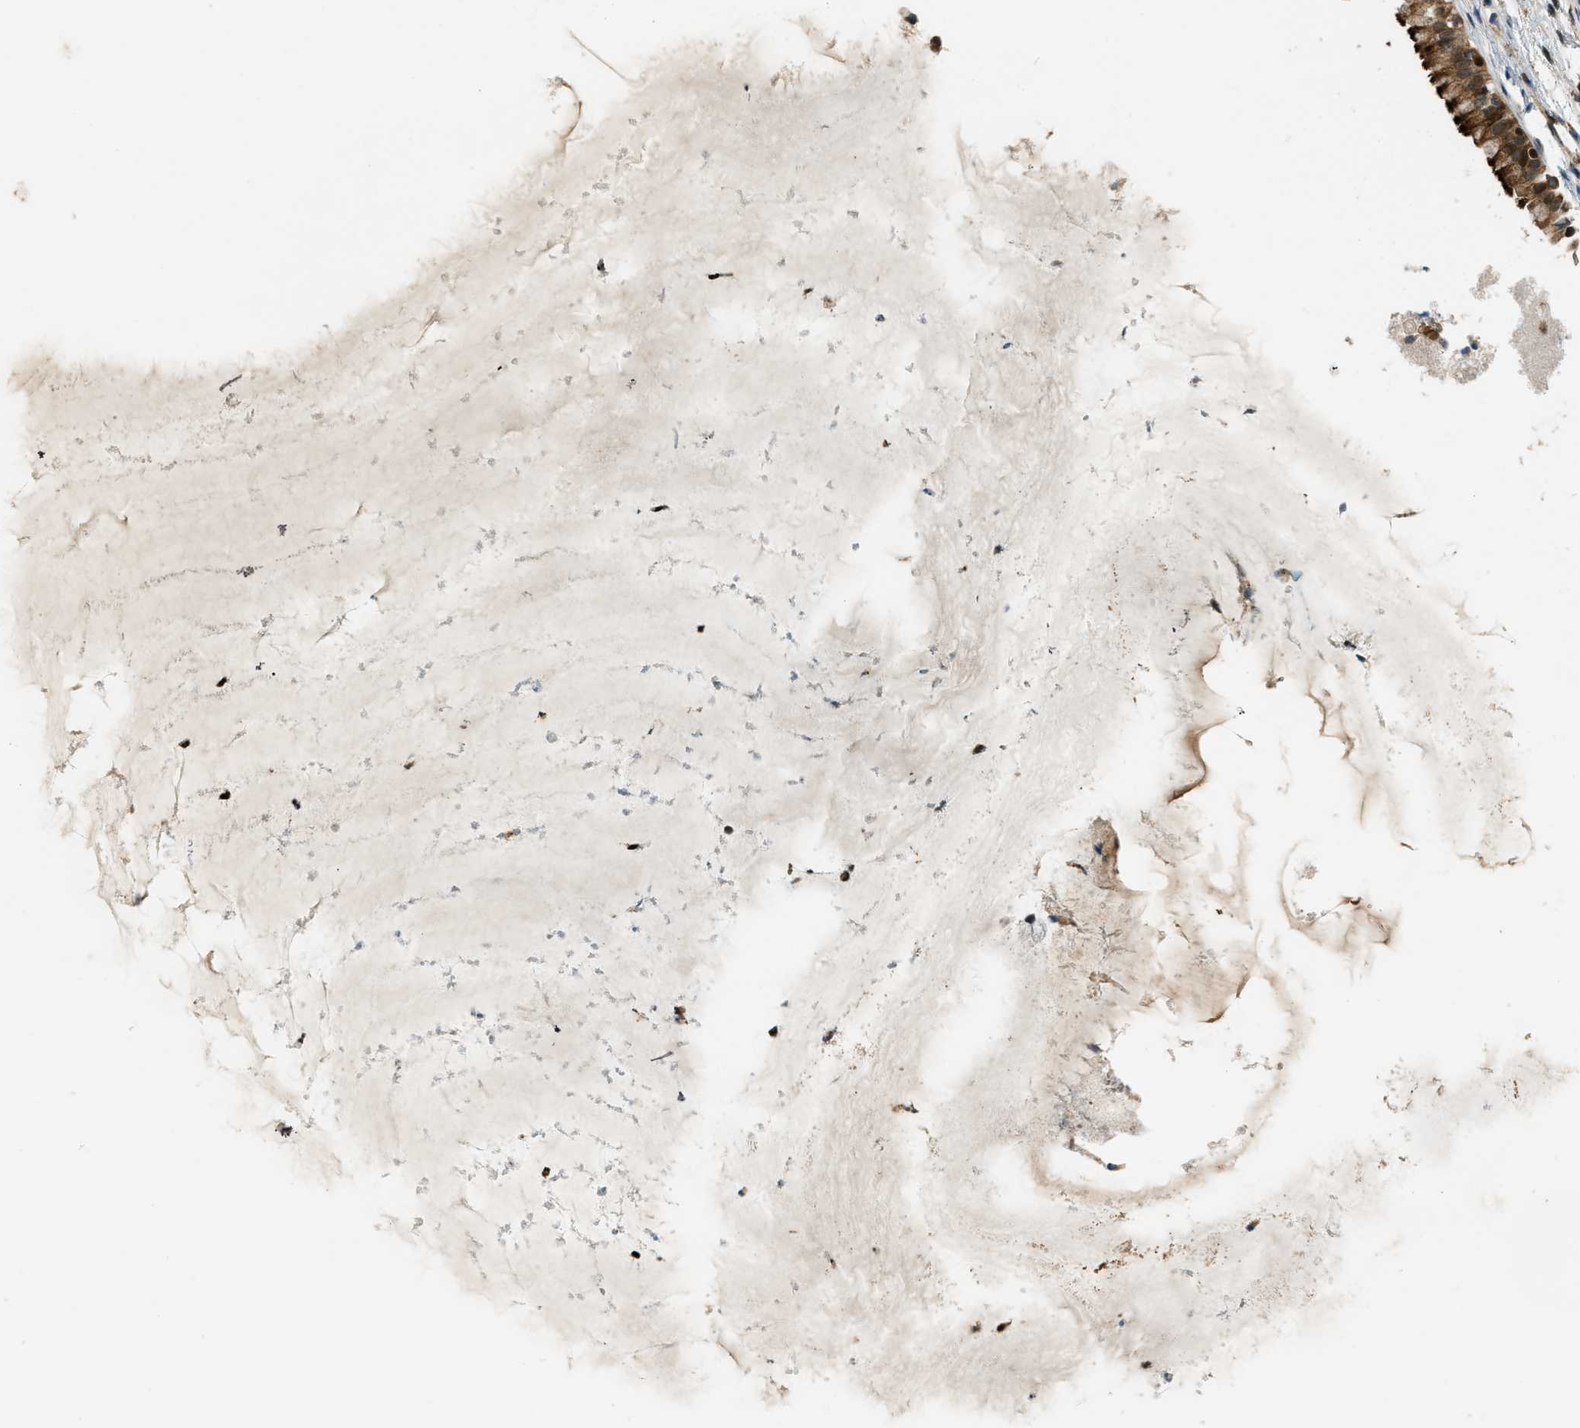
{"staining": {"intensity": "strong", "quantity": ">75%", "location": "cytoplasmic/membranous,nuclear"}, "tissue": "nasopharynx", "cell_type": "Respiratory epithelial cells", "image_type": "normal", "snomed": [{"axis": "morphology", "description": "Normal tissue, NOS"}, {"axis": "topography", "description": "Nasopharynx"}], "caption": "IHC photomicrograph of normal nasopharynx: human nasopharynx stained using IHC demonstrates high levels of strong protein expression localized specifically in the cytoplasmic/membranous,nuclear of respiratory epithelial cells, appearing as a cytoplasmic/membranous,nuclear brown color.", "gene": "TRAPPC14", "patient": {"sex": "male", "age": 21}}